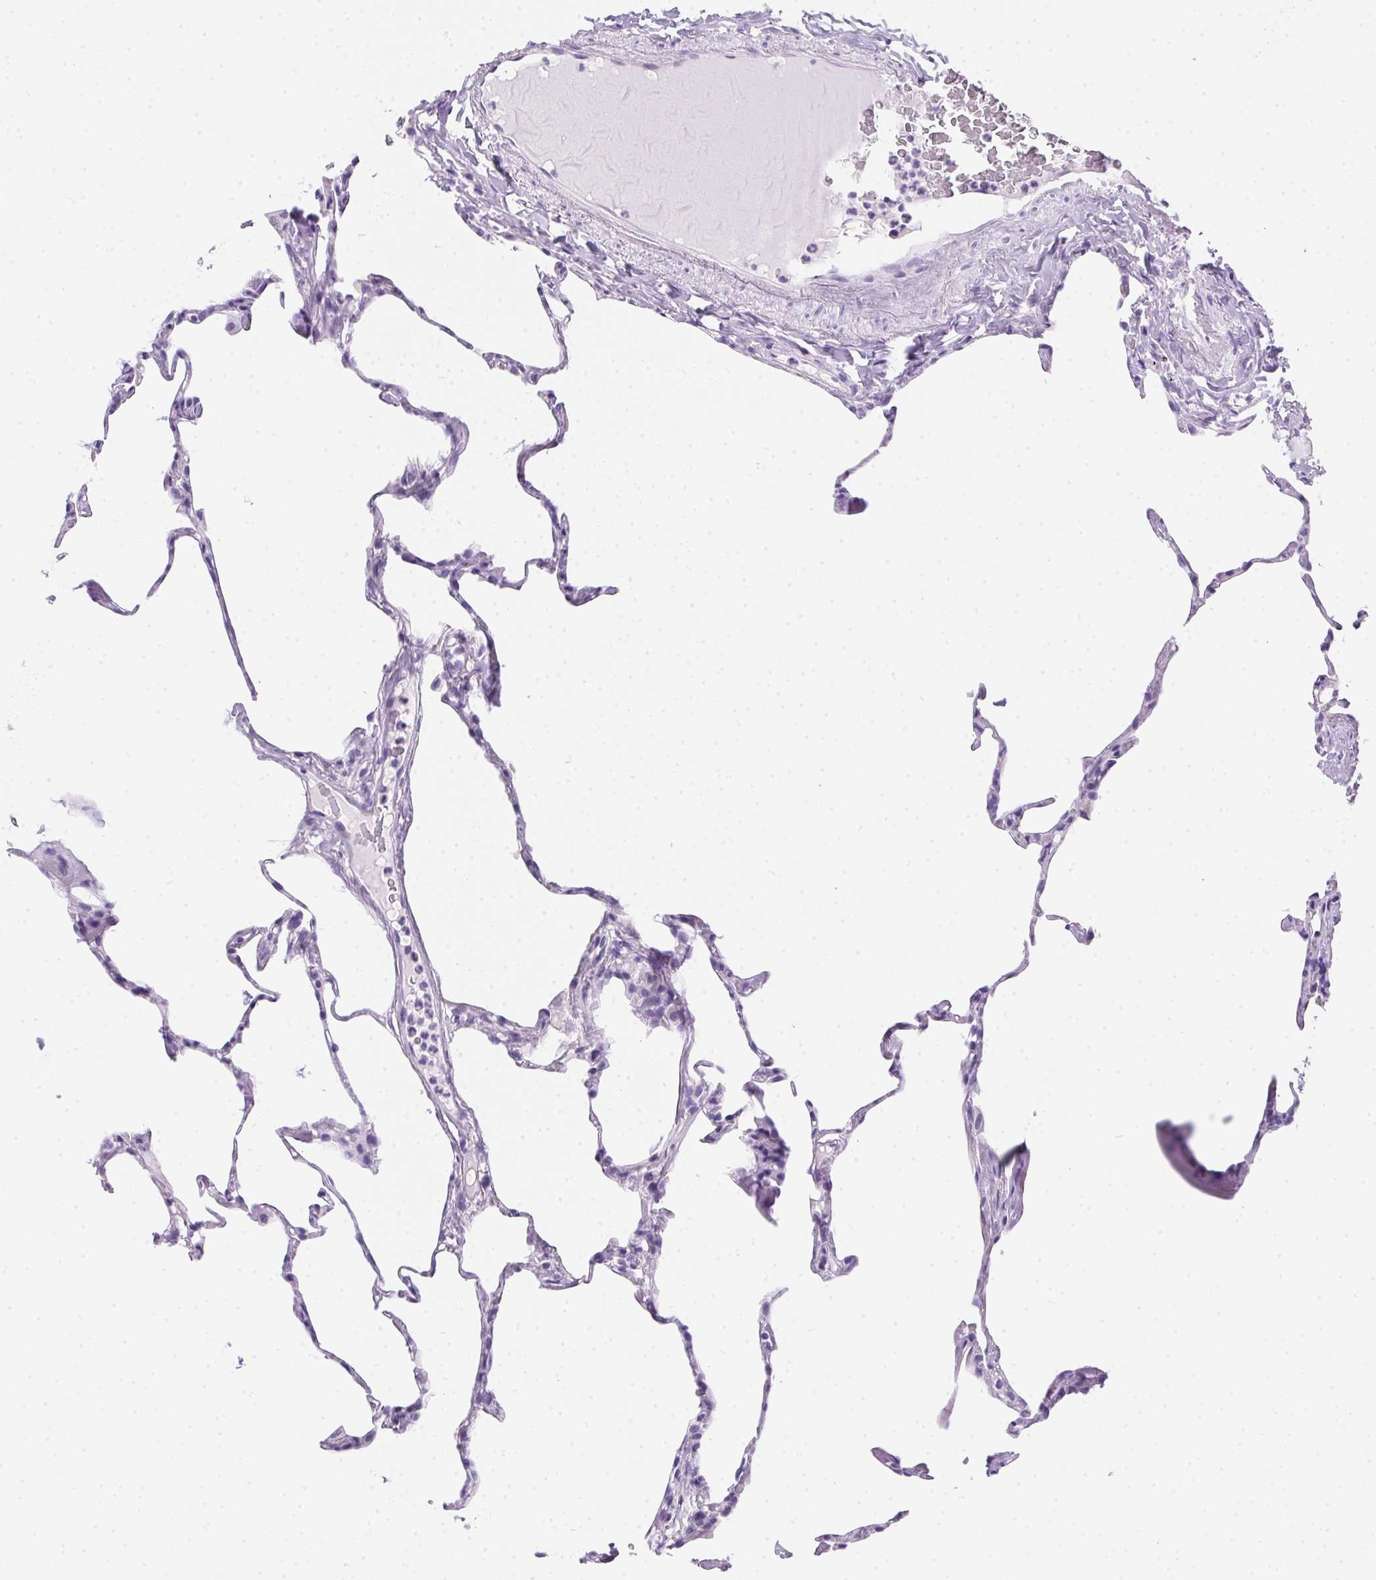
{"staining": {"intensity": "negative", "quantity": "none", "location": "none"}, "tissue": "lung", "cell_type": "Alveolar cells", "image_type": "normal", "snomed": [{"axis": "morphology", "description": "Normal tissue, NOS"}, {"axis": "topography", "description": "Lung"}], "caption": "Human lung stained for a protein using IHC shows no positivity in alveolar cells.", "gene": "SPACA5B", "patient": {"sex": "male", "age": 65}}